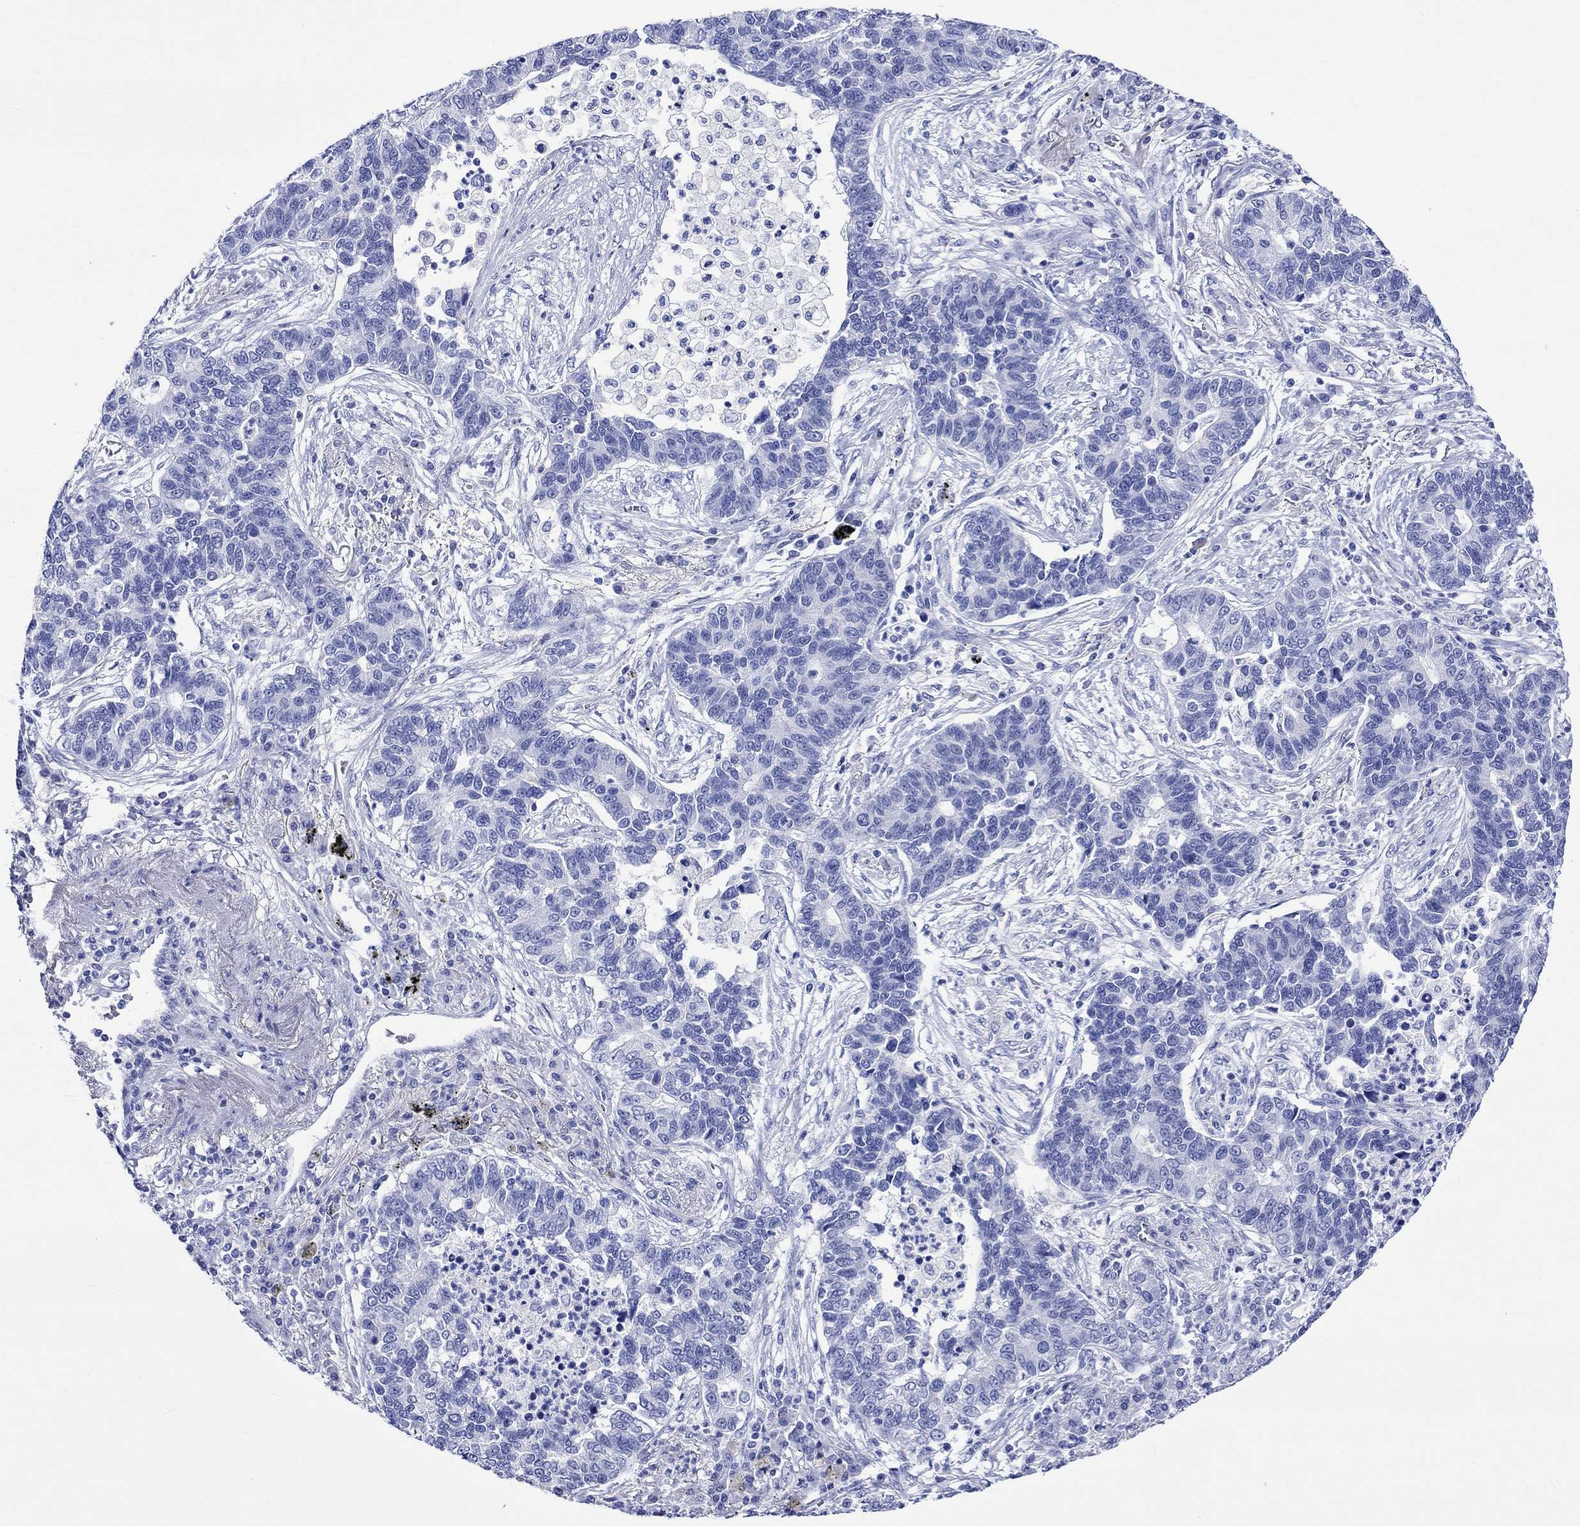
{"staining": {"intensity": "negative", "quantity": "none", "location": "none"}, "tissue": "lung cancer", "cell_type": "Tumor cells", "image_type": "cancer", "snomed": [{"axis": "morphology", "description": "Adenocarcinoma, NOS"}, {"axis": "topography", "description": "Lung"}], "caption": "This is a histopathology image of IHC staining of lung cancer, which shows no expression in tumor cells. Brightfield microscopy of IHC stained with DAB (brown) and hematoxylin (blue), captured at high magnification.", "gene": "HARBI1", "patient": {"sex": "female", "age": 57}}